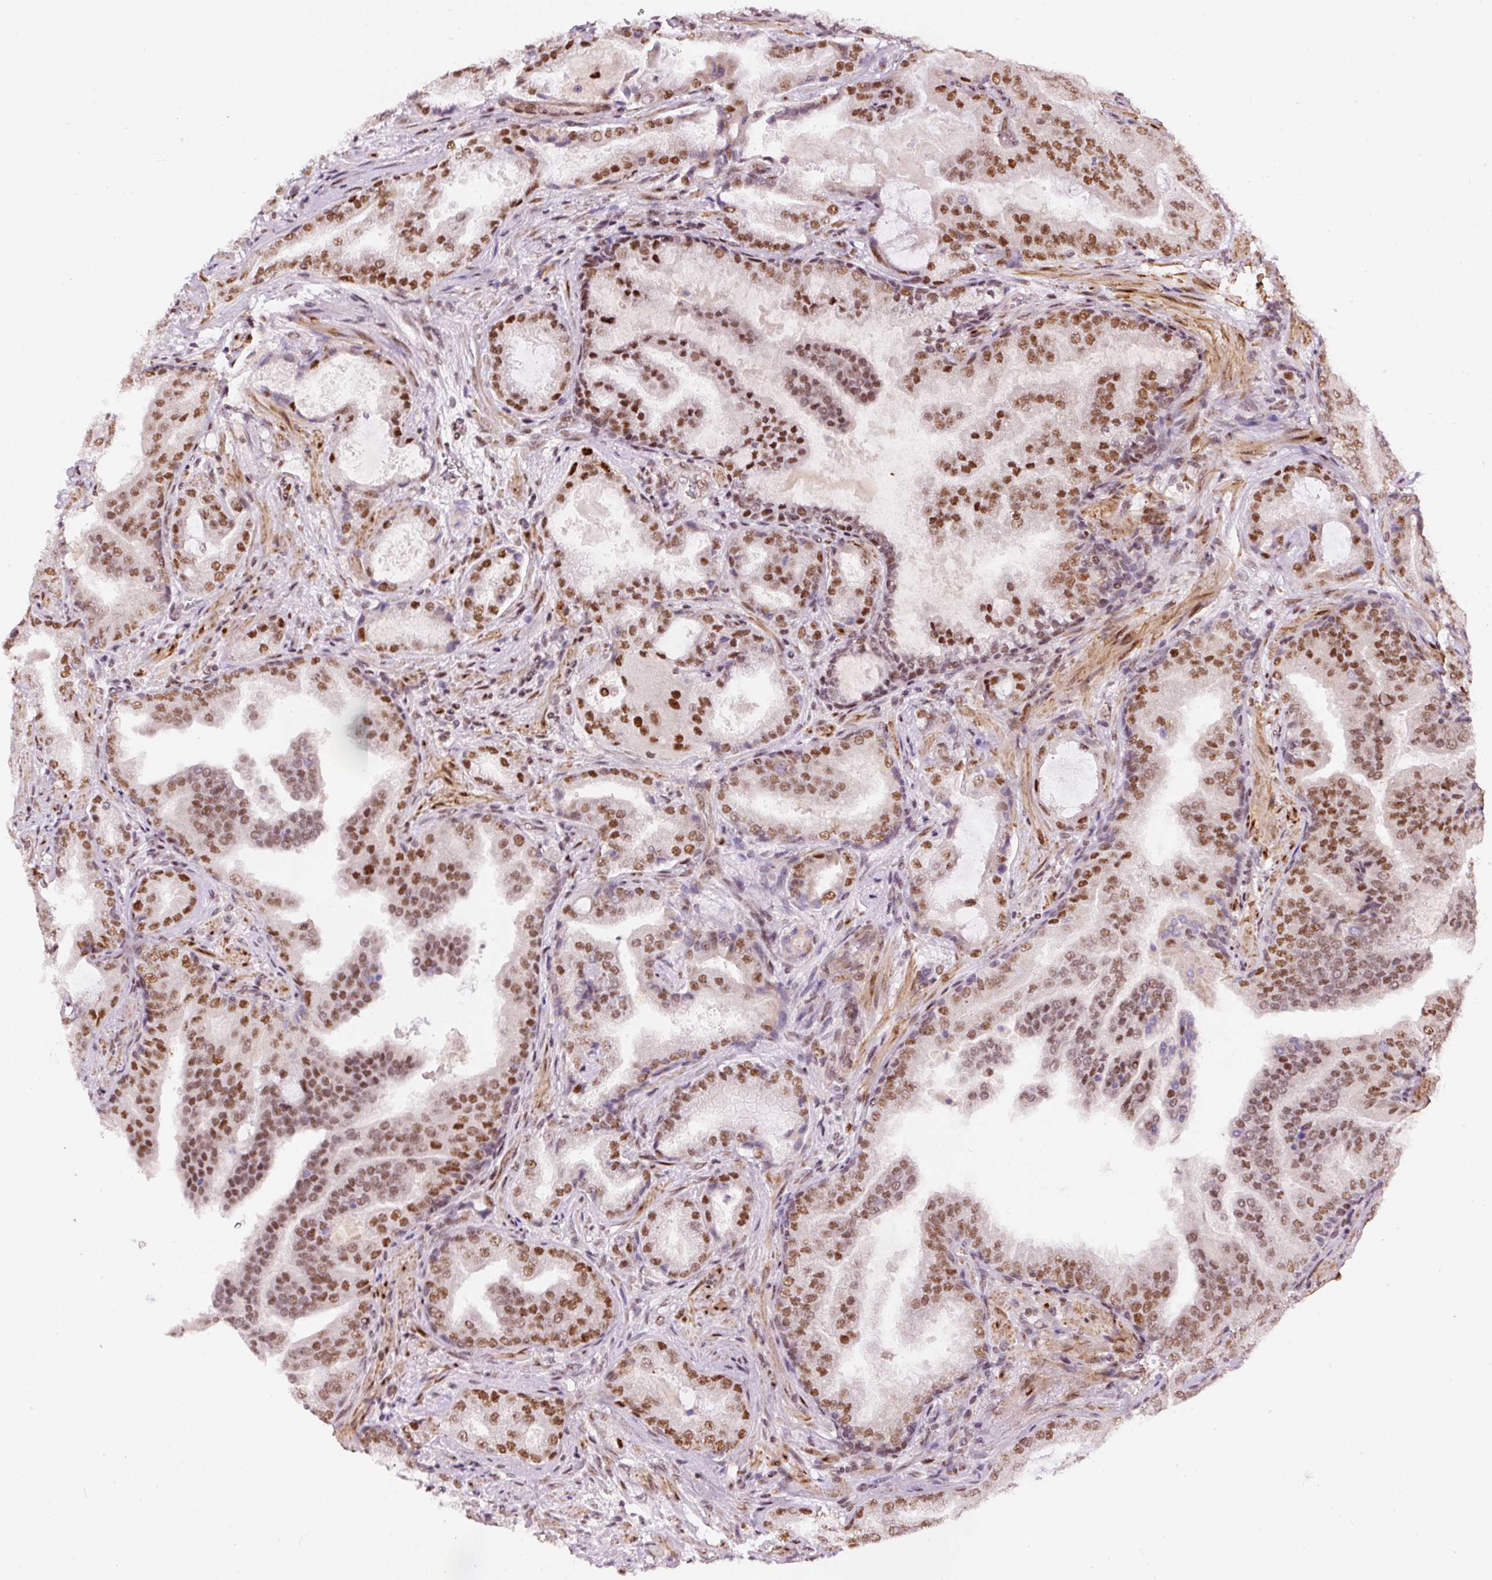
{"staining": {"intensity": "moderate", "quantity": "25%-75%", "location": "nuclear"}, "tissue": "prostate cancer", "cell_type": "Tumor cells", "image_type": "cancer", "snomed": [{"axis": "morphology", "description": "Adenocarcinoma, High grade"}, {"axis": "topography", "description": "Prostate"}], "caption": "A brown stain highlights moderate nuclear expression of a protein in human prostate cancer (high-grade adenocarcinoma) tumor cells.", "gene": "HNRNPC", "patient": {"sex": "male", "age": 68}}